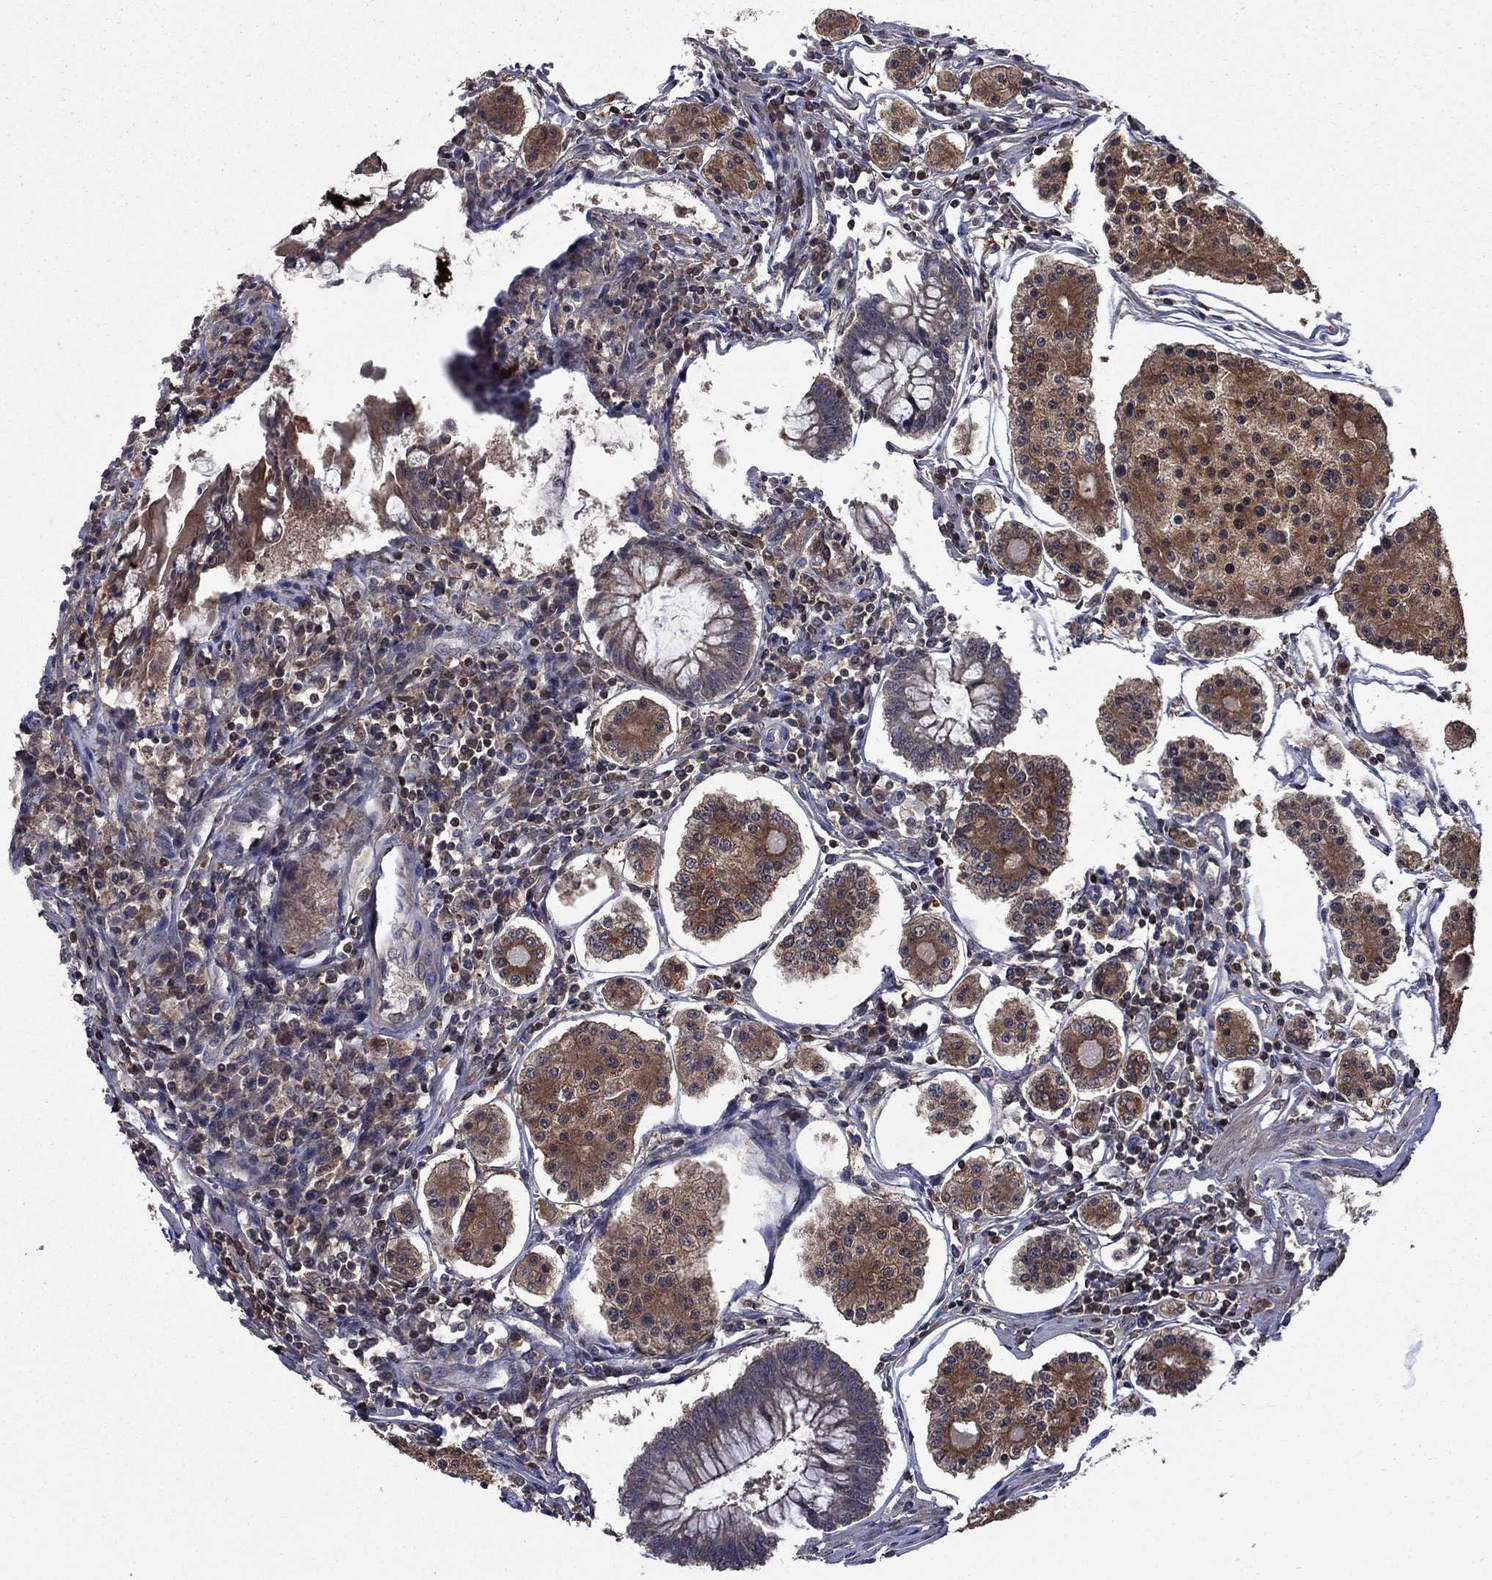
{"staining": {"intensity": "moderate", "quantity": "25%-75%", "location": "cytoplasmic/membranous"}, "tissue": "carcinoid", "cell_type": "Tumor cells", "image_type": "cancer", "snomed": [{"axis": "morphology", "description": "Carcinoid, malignant, NOS"}, {"axis": "topography", "description": "Small intestine"}], "caption": "Tumor cells reveal medium levels of moderate cytoplasmic/membranous positivity in approximately 25%-75% of cells in carcinoid.", "gene": "IAH1", "patient": {"sex": "female", "age": 65}}